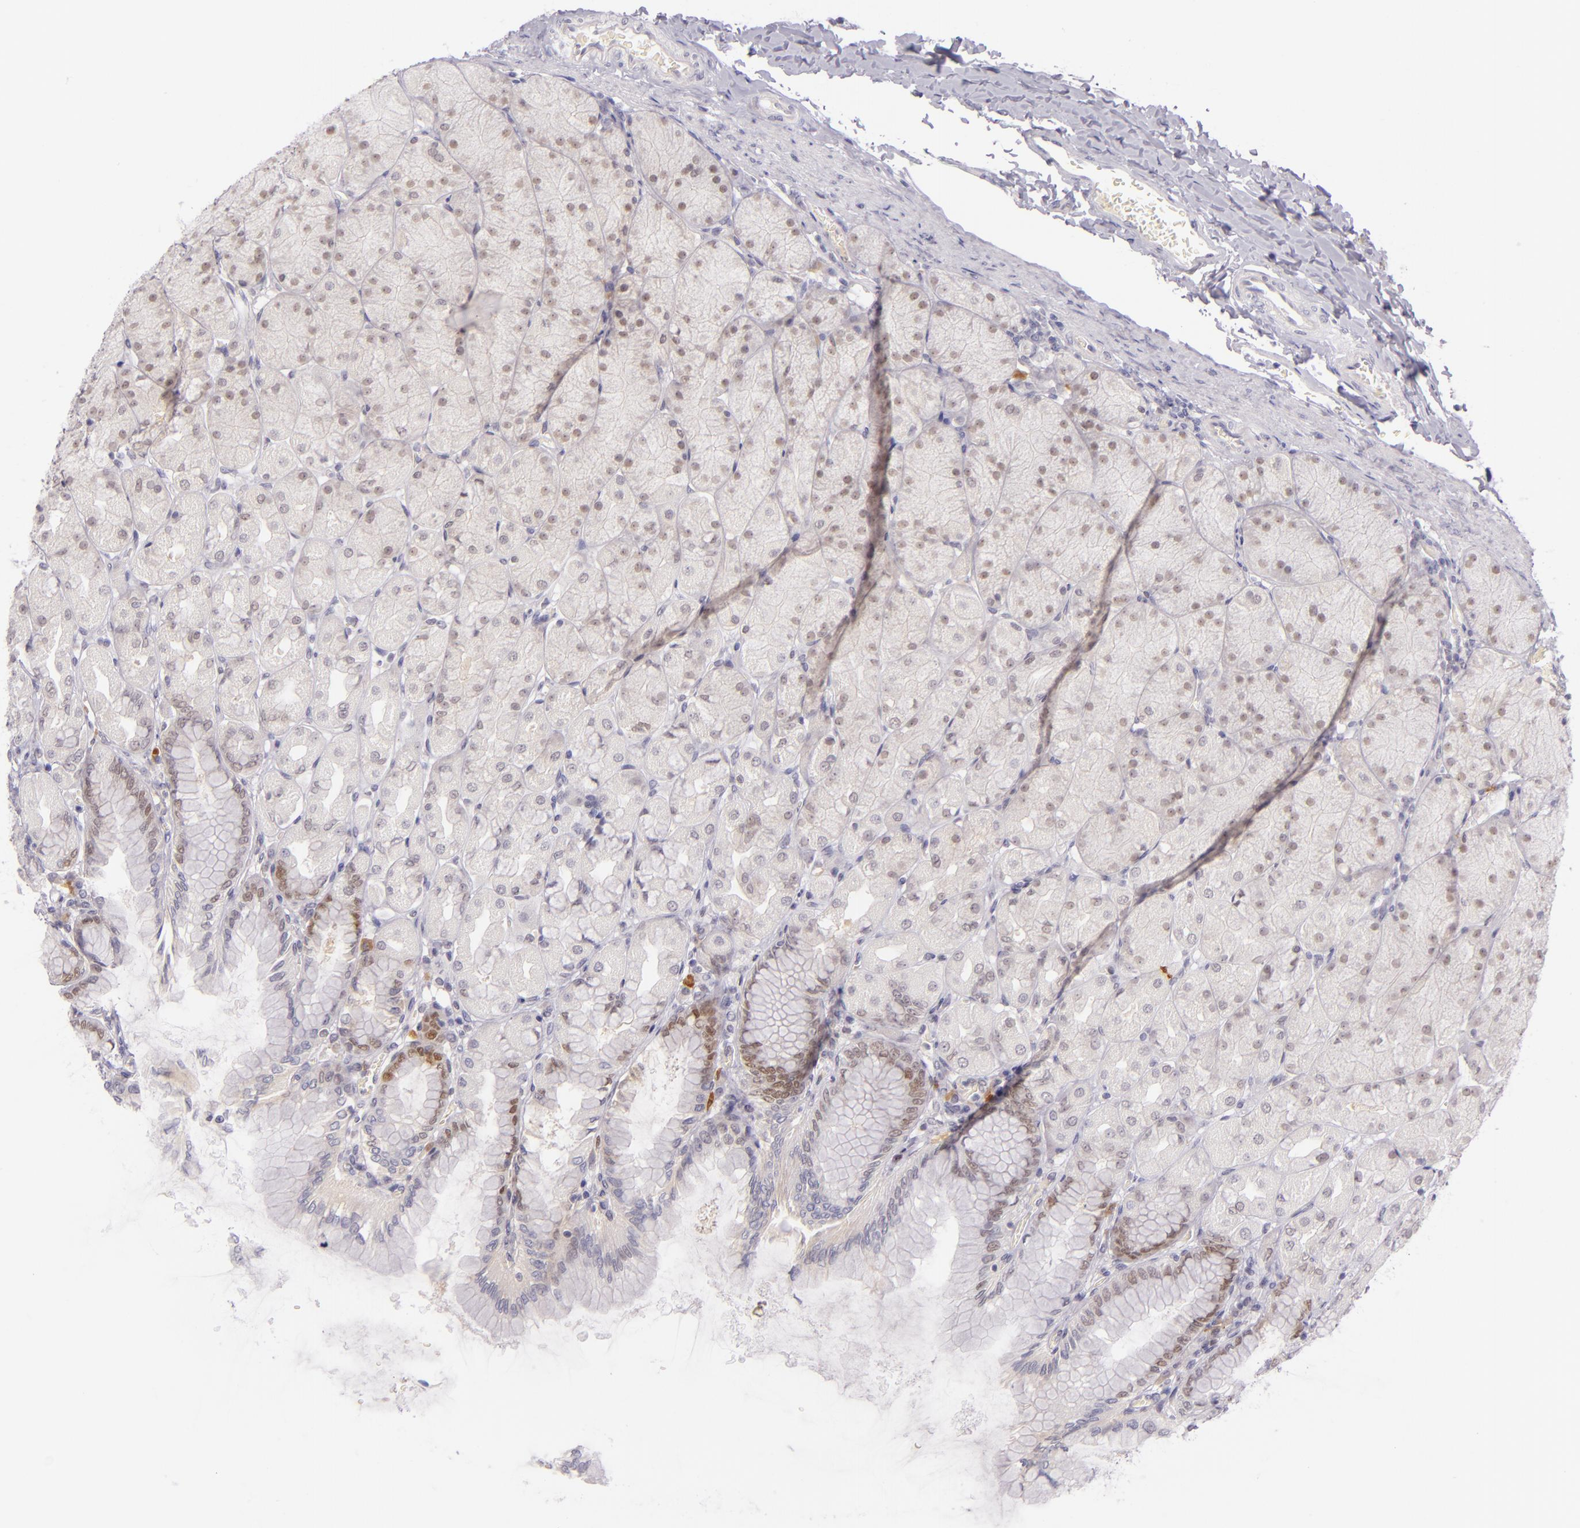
{"staining": {"intensity": "moderate", "quantity": "25%-75%", "location": "cytoplasmic/membranous,nuclear"}, "tissue": "stomach", "cell_type": "Glandular cells", "image_type": "normal", "snomed": [{"axis": "morphology", "description": "Normal tissue, NOS"}, {"axis": "topography", "description": "Stomach, upper"}], "caption": "Protein analysis of normal stomach displays moderate cytoplasmic/membranous,nuclear staining in approximately 25%-75% of glandular cells. The protein of interest is stained brown, and the nuclei are stained in blue (DAB (3,3'-diaminobenzidine) IHC with brightfield microscopy, high magnification).", "gene": "CSE1L", "patient": {"sex": "female", "age": 56}}